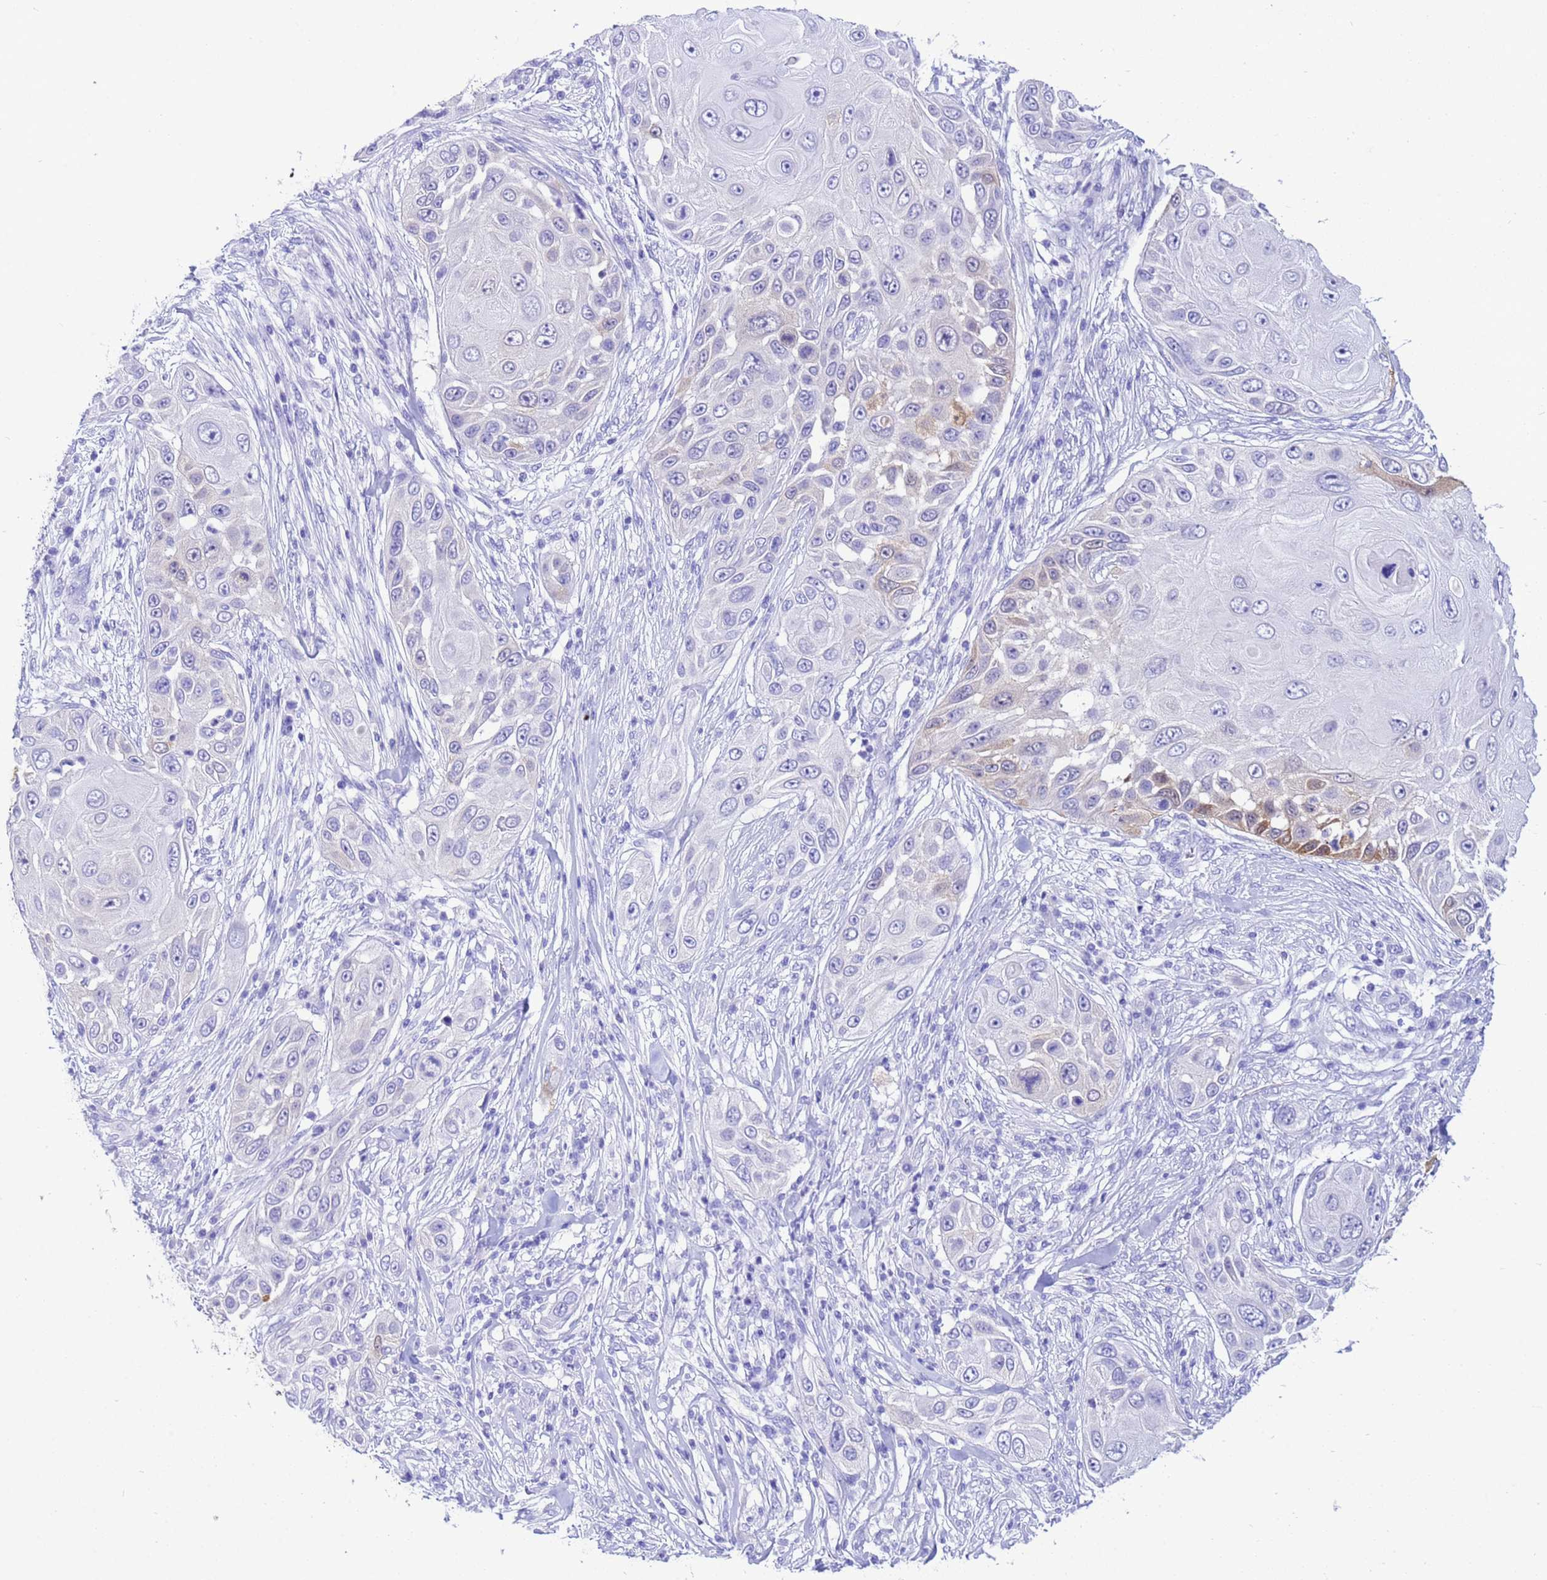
{"staining": {"intensity": "weak", "quantity": "<25%", "location": "cytoplasmic/membranous"}, "tissue": "skin cancer", "cell_type": "Tumor cells", "image_type": "cancer", "snomed": [{"axis": "morphology", "description": "Squamous cell carcinoma, NOS"}, {"axis": "topography", "description": "Skin"}], "caption": "This photomicrograph is of skin cancer (squamous cell carcinoma) stained with IHC to label a protein in brown with the nuclei are counter-stained blue. There is no positivity in tumor cells.", "gene": "AKR1C2", "patient": {"sex": "female", "age": 44}}